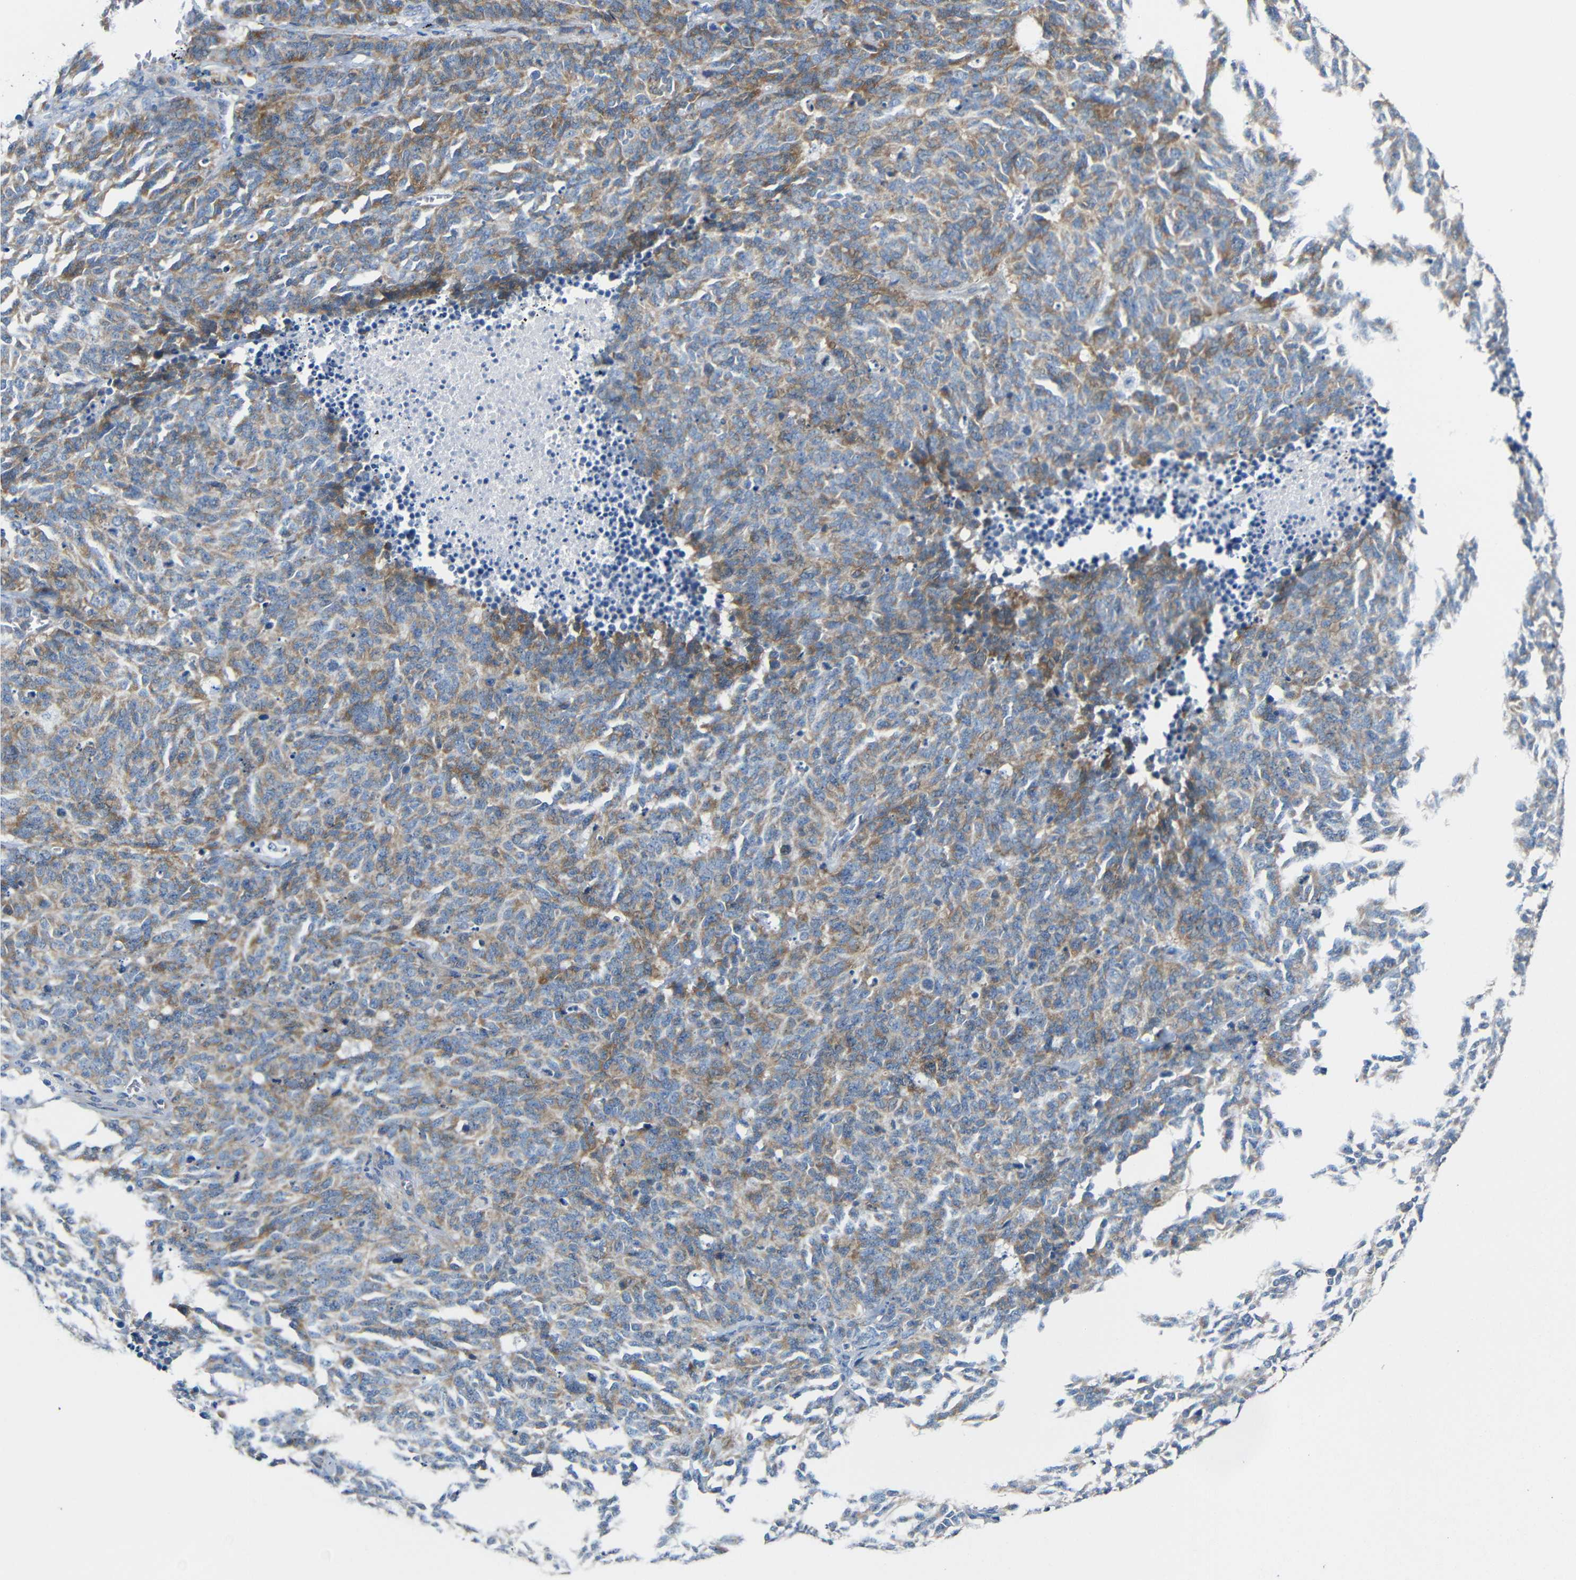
{"staining": {"intensity": "moderate", "quantity": ">75%", "location": "cytoplasmic/membranous"}, "tissue": "lung cancer", "cell_type": "Tumor cells", "image_type": "cancer", "snomed": [{"axis": "morphology", "description": "Neoplasm, malignant, NOS"}, {"axis": "topography", "description": "Lung"}], "caption": "Protein staining reveals moderate cytoplasmic/membranous staining in approximately >75% of tumor cells in neoplasm (malignant) (lung).", "gene": "ACKR2", "patient": {"sex": "female", "age": 58}}